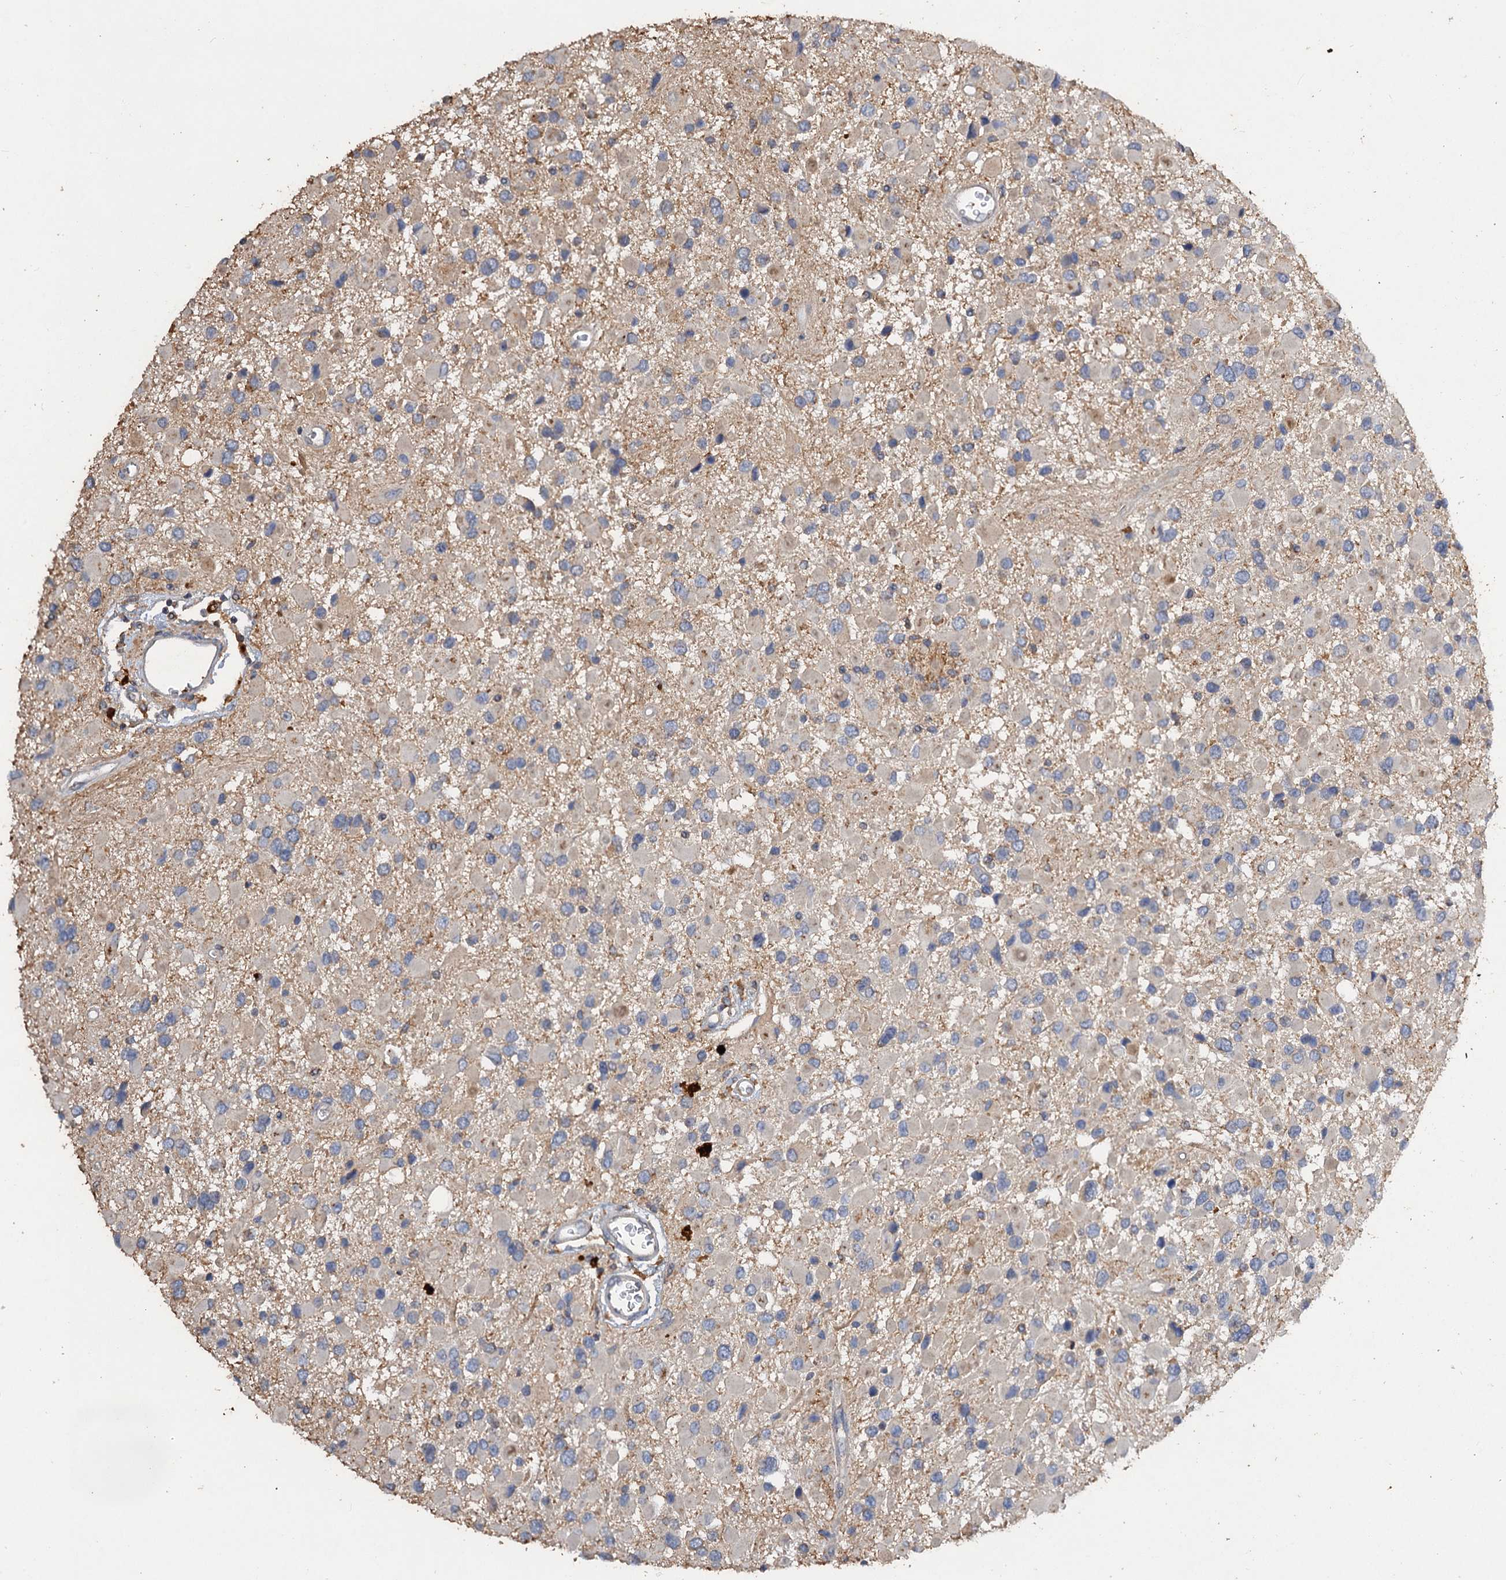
{"staining": {"intensity": "negative", "quantity": "none", "location": "none"}, "tissue": "glioma", "cell_type": "Tumor cells", "image_type": "cancer", "snomed": [{"axis": "morphology", "description": "Glioma, malignant, High grade"}, {"axis": "topography", "description": "Brain"}], "caption": "Immunohistochemistry of glioma reveals no expression in tumor cells.", "gene": "SCUBE3", "patient": {"sex": "male", "age": 53}}